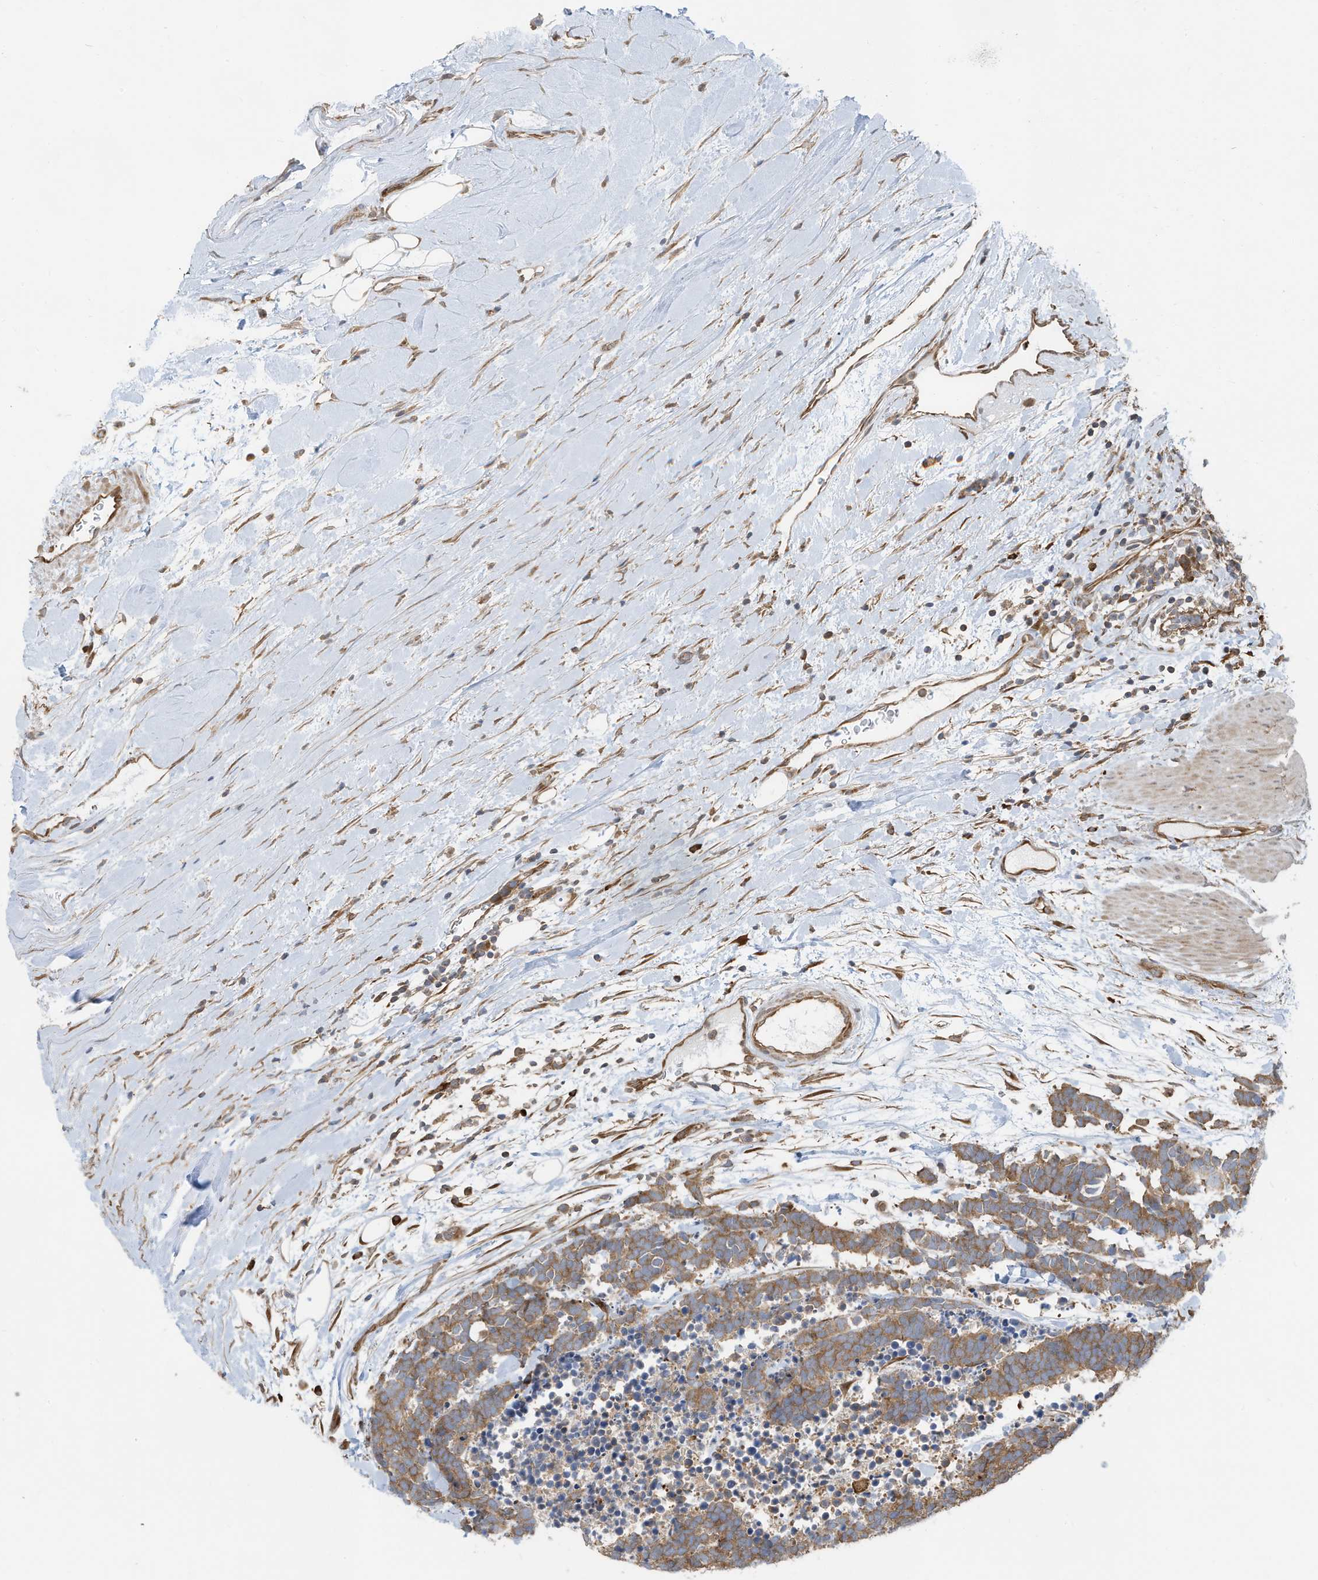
{"staining": {"intensity": "moderate", "quantity": ">75%", "location": "cytoplasmic/membranous"}, "tissue": "carcinoid", "cell_type": "Tumor cells", "image_type": "cancer", "snomed": [{"axis": "morphology", "description": "Carcinoma, NOS"}, {"axis": "morphology", "description": "Carcinoid, malignant, NOS"}, {"axis": "topography", "description": "Urinary bladder"}], "caption": "Carcinoid was stained to show a protein in brown. There is medium levels of moderate cytoplasmic/membranous expression in about >75% of tumor cells.", "gene": "USE1", "patient": {"sex": "male", "age": 57}}